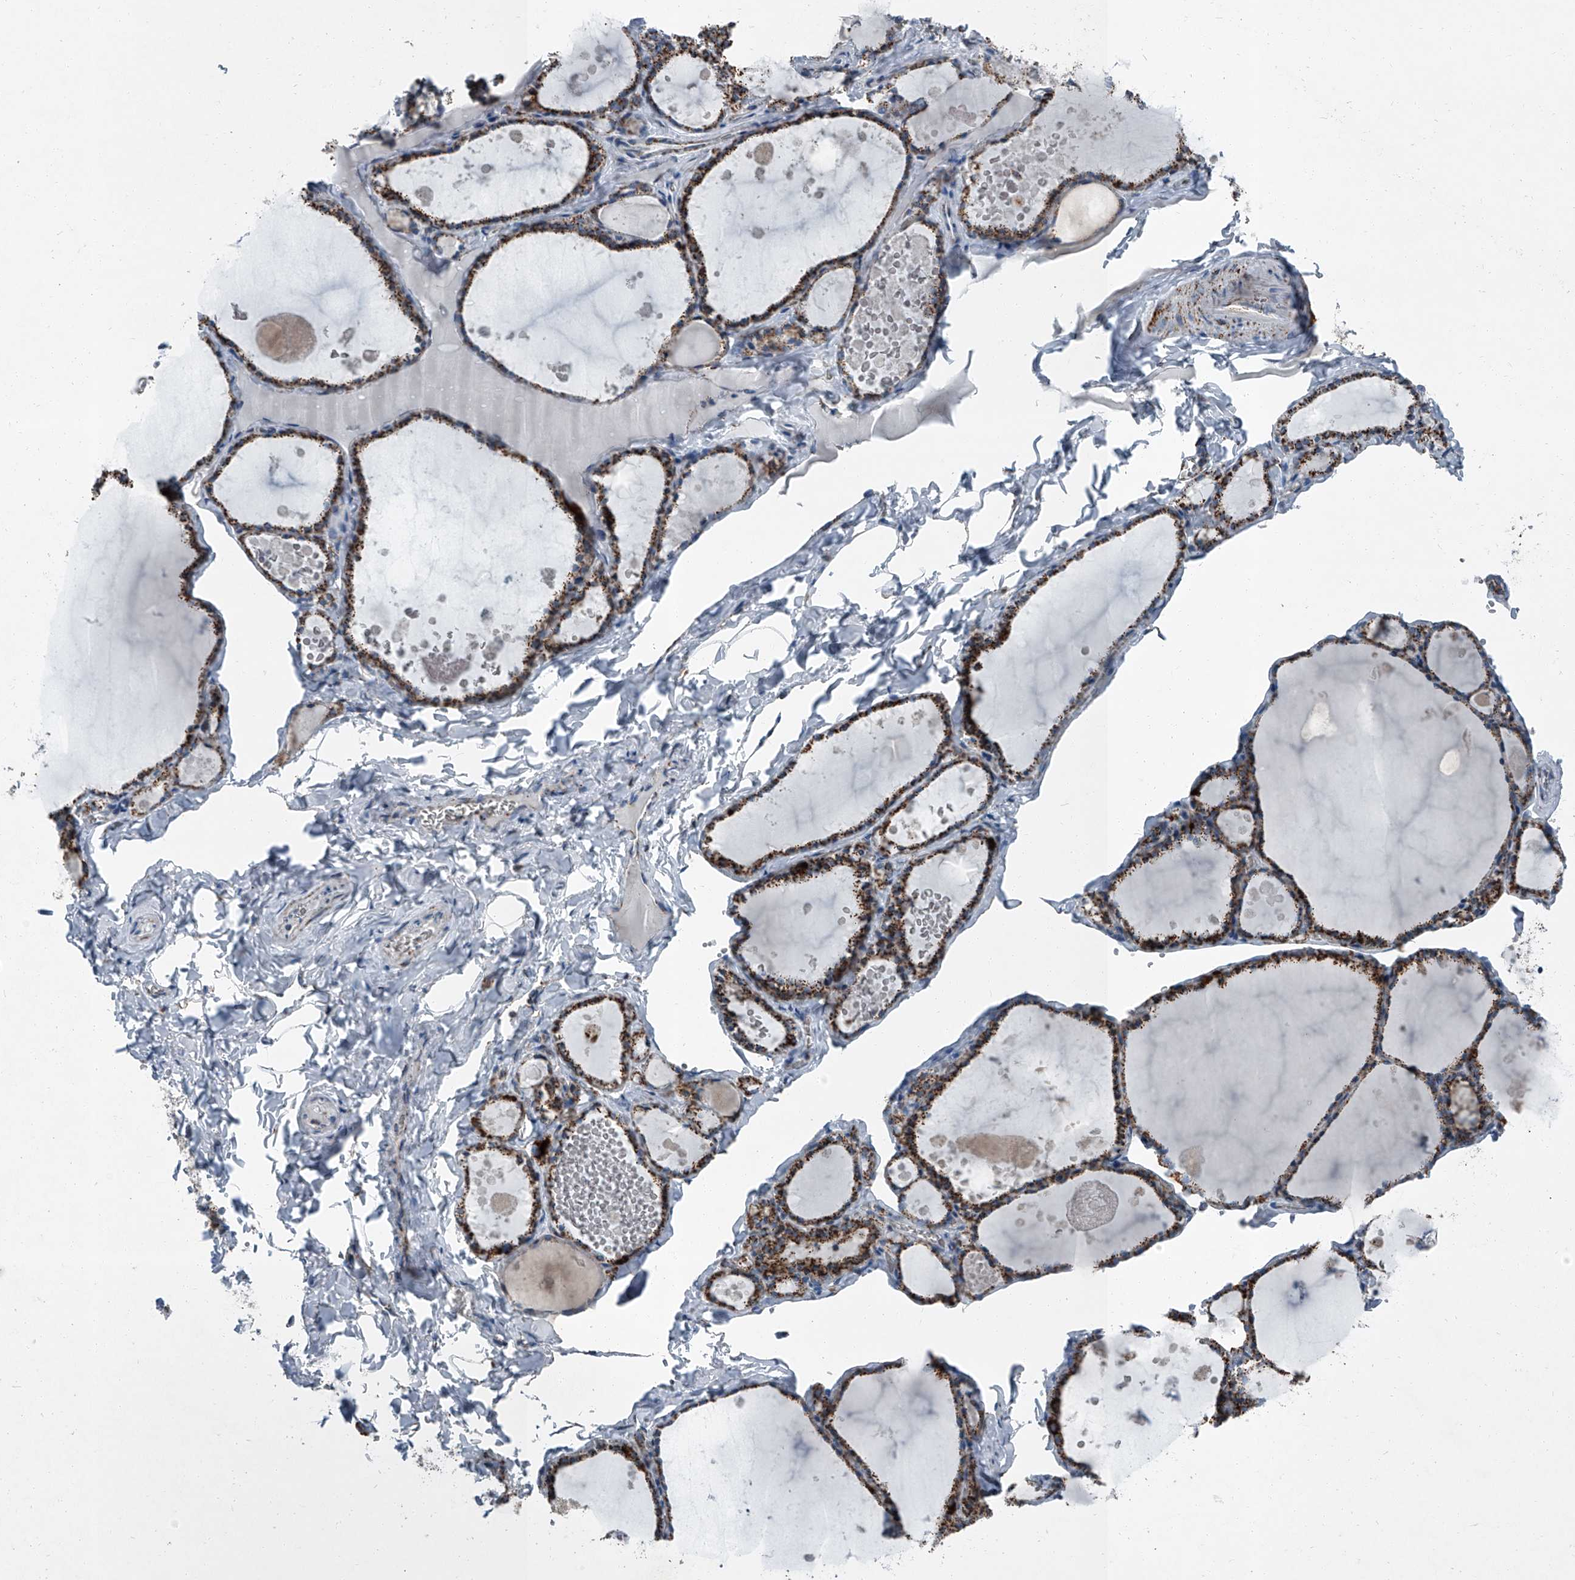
{"staining": {"intensity": "strong", "quantity": ">75%", "location": "cytoplasmic/membranous"}, "tissue": "thyroid gland", "cell_type": "Glandular cells", "image_type": "normal", "snomed": [{"axis": "morphology", "description": "Normal tissue, NOS"}, {"axis": "topography", "description": "Thyroid gland"}], "caption": "IHC (DAB (3,3'-diaminobenzidine)) staining of normal human thyroid gland reveals strong cytoplasmic/membranous protein expression in about >75% of glandular cells.", "gene": "CHRNA7", "patient": {"sex": "male", "age": 56}}